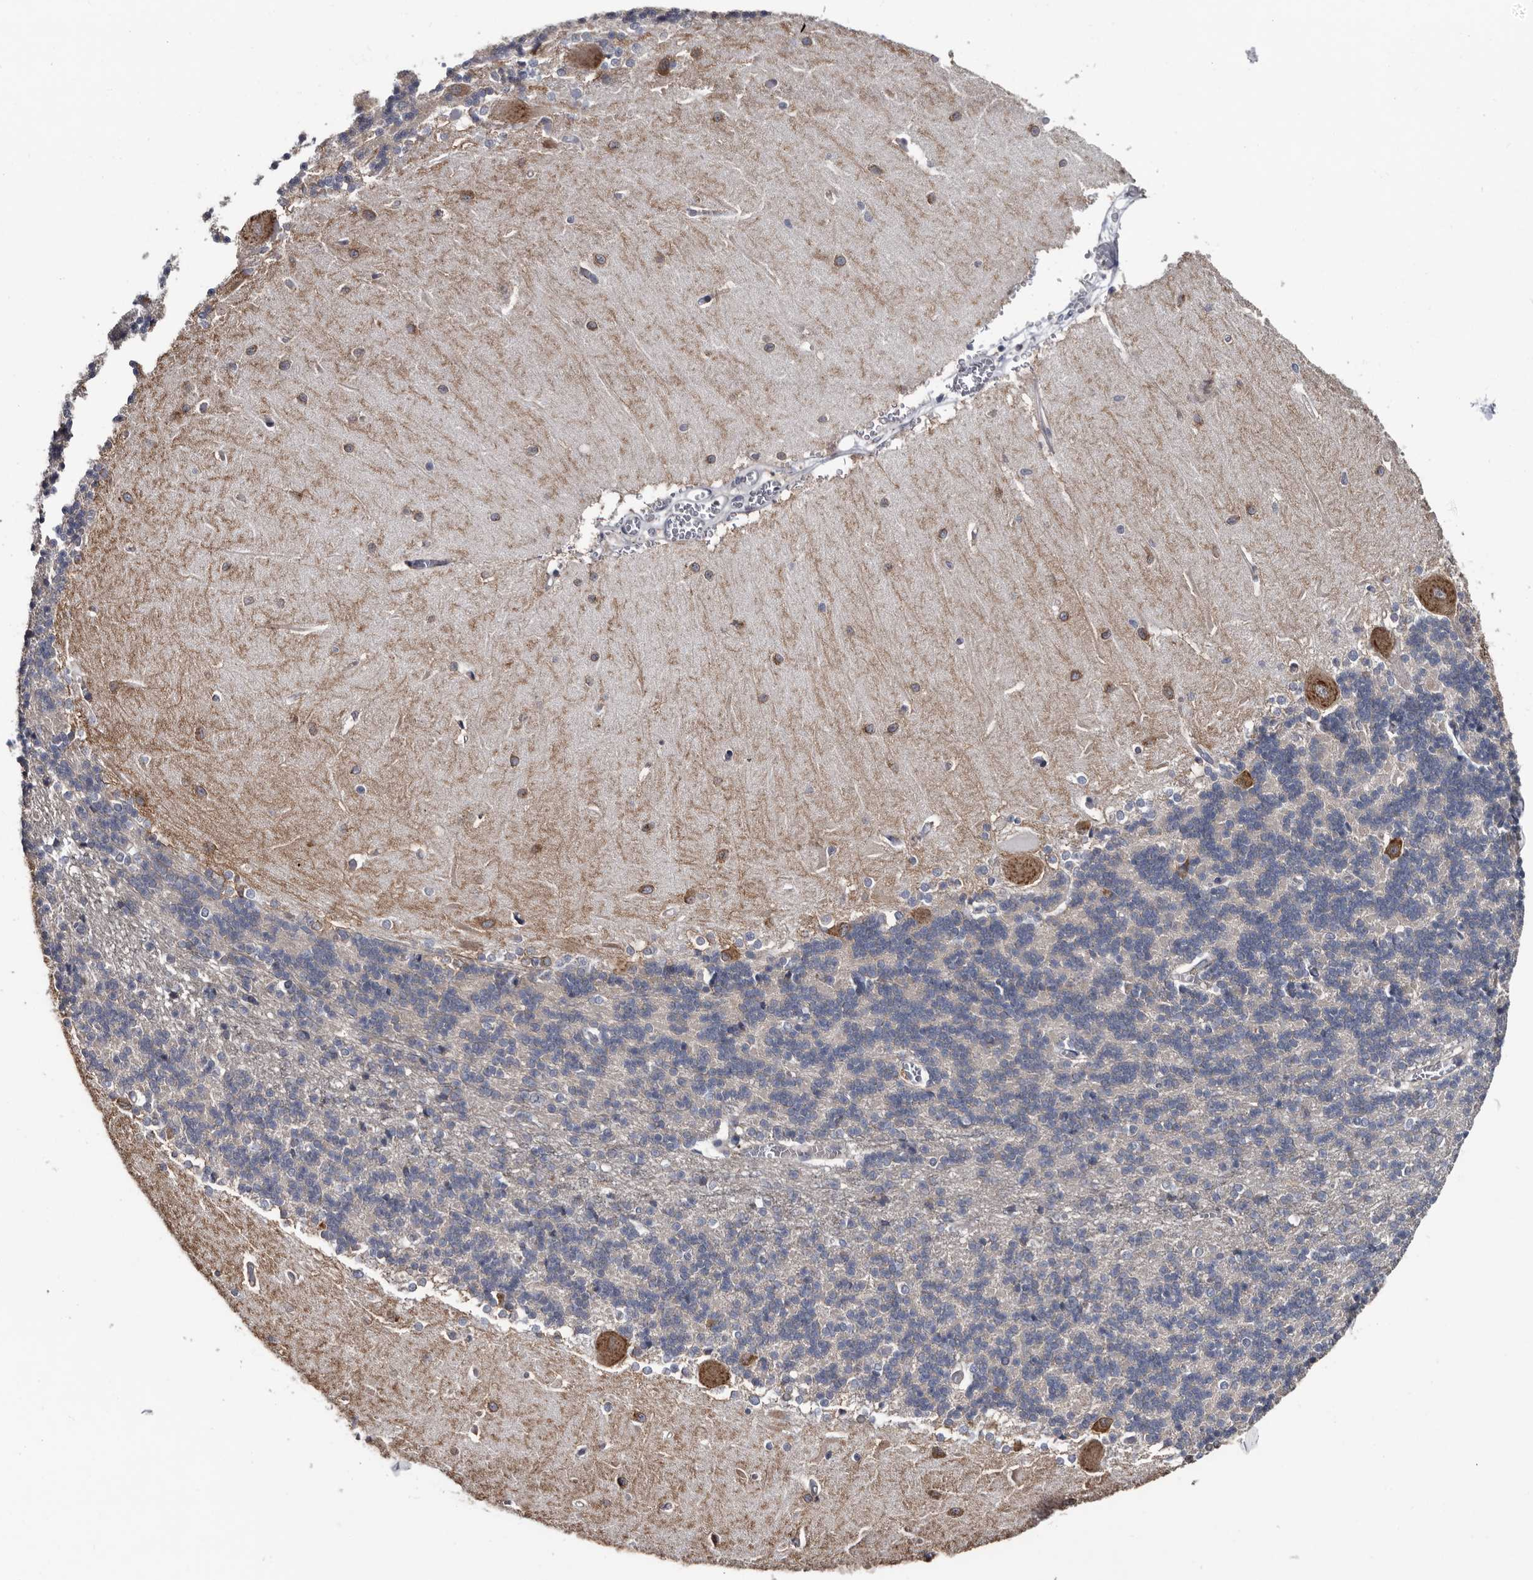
{"staining": {"intensity": "negative", "quantity": "none", "location": "none"}, "tissue": "cerebellum", "cell_type": "Cells in granular layer", "image_type": "normal", "snomed": [{"axis": "morphology", "description": "Normal tissue, NOS"}, {"axis": "topography", "description": "Cerebellum"}], "caption": "A high-resolution histopathology image shows immunohistochemistry (IHC) staining of normal cerebellum, which displays no significant expression in cells in granular layer.", "gene": "IARS1", "patient": {"sex": "male", "age": 37}}